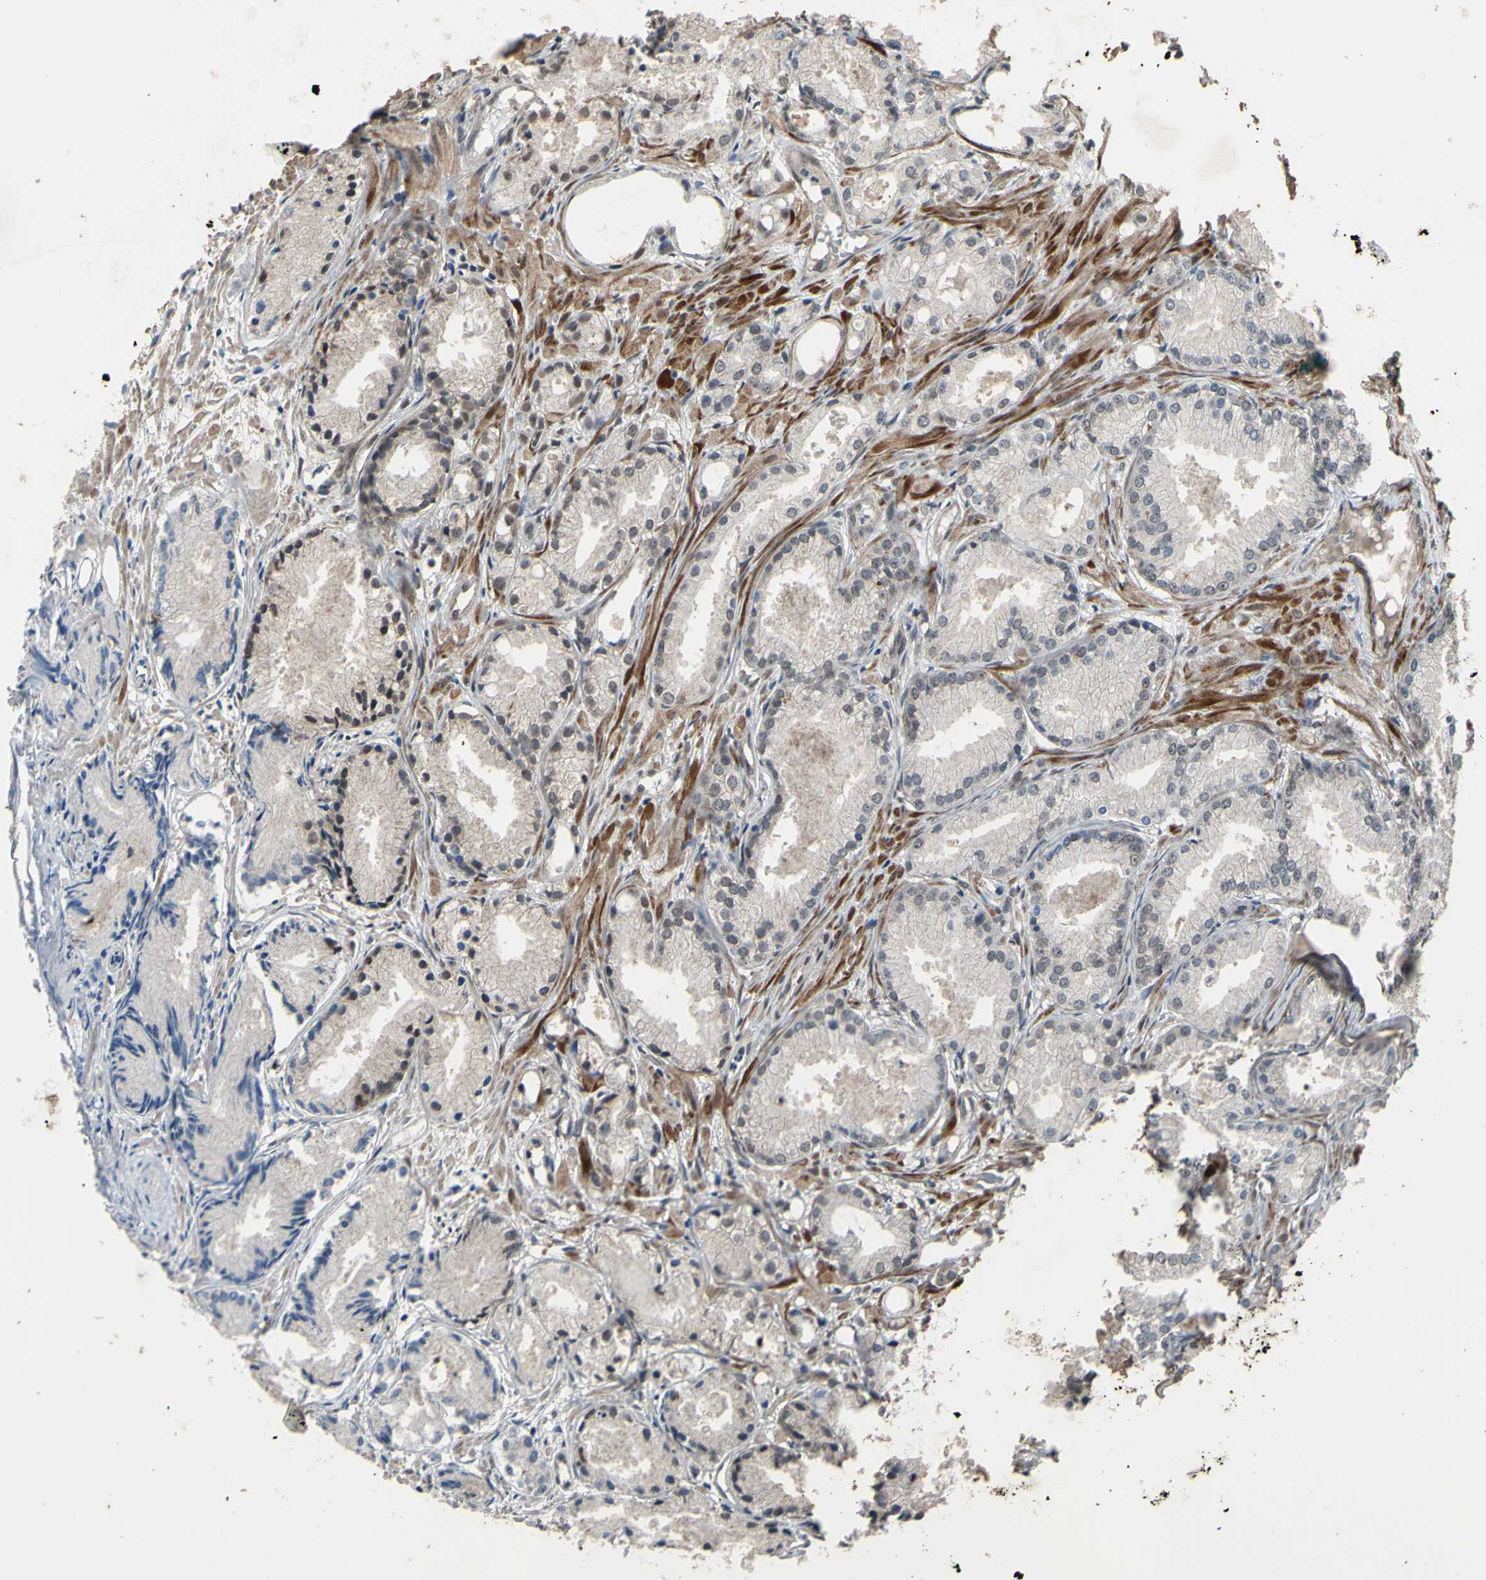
{"staining": {"intensity": "negative", "quantity": "none", "location": "none"}, "tissue": "prostate cancer", "cell_type": "Tumor cells", "image_type": "cancer", "snomed": [{"axis": "morphology", "description": "Adenocarcinoma, Low grade"}, {"axis": "topography", "description": "Prostate"}], "caption": "Histopathology image shows no protein staining in tumor cells of prostate low-grade adenocarcinoma tissue.", "gene": "ZNF174", "patient": {"sex": "male", "age": 72}}